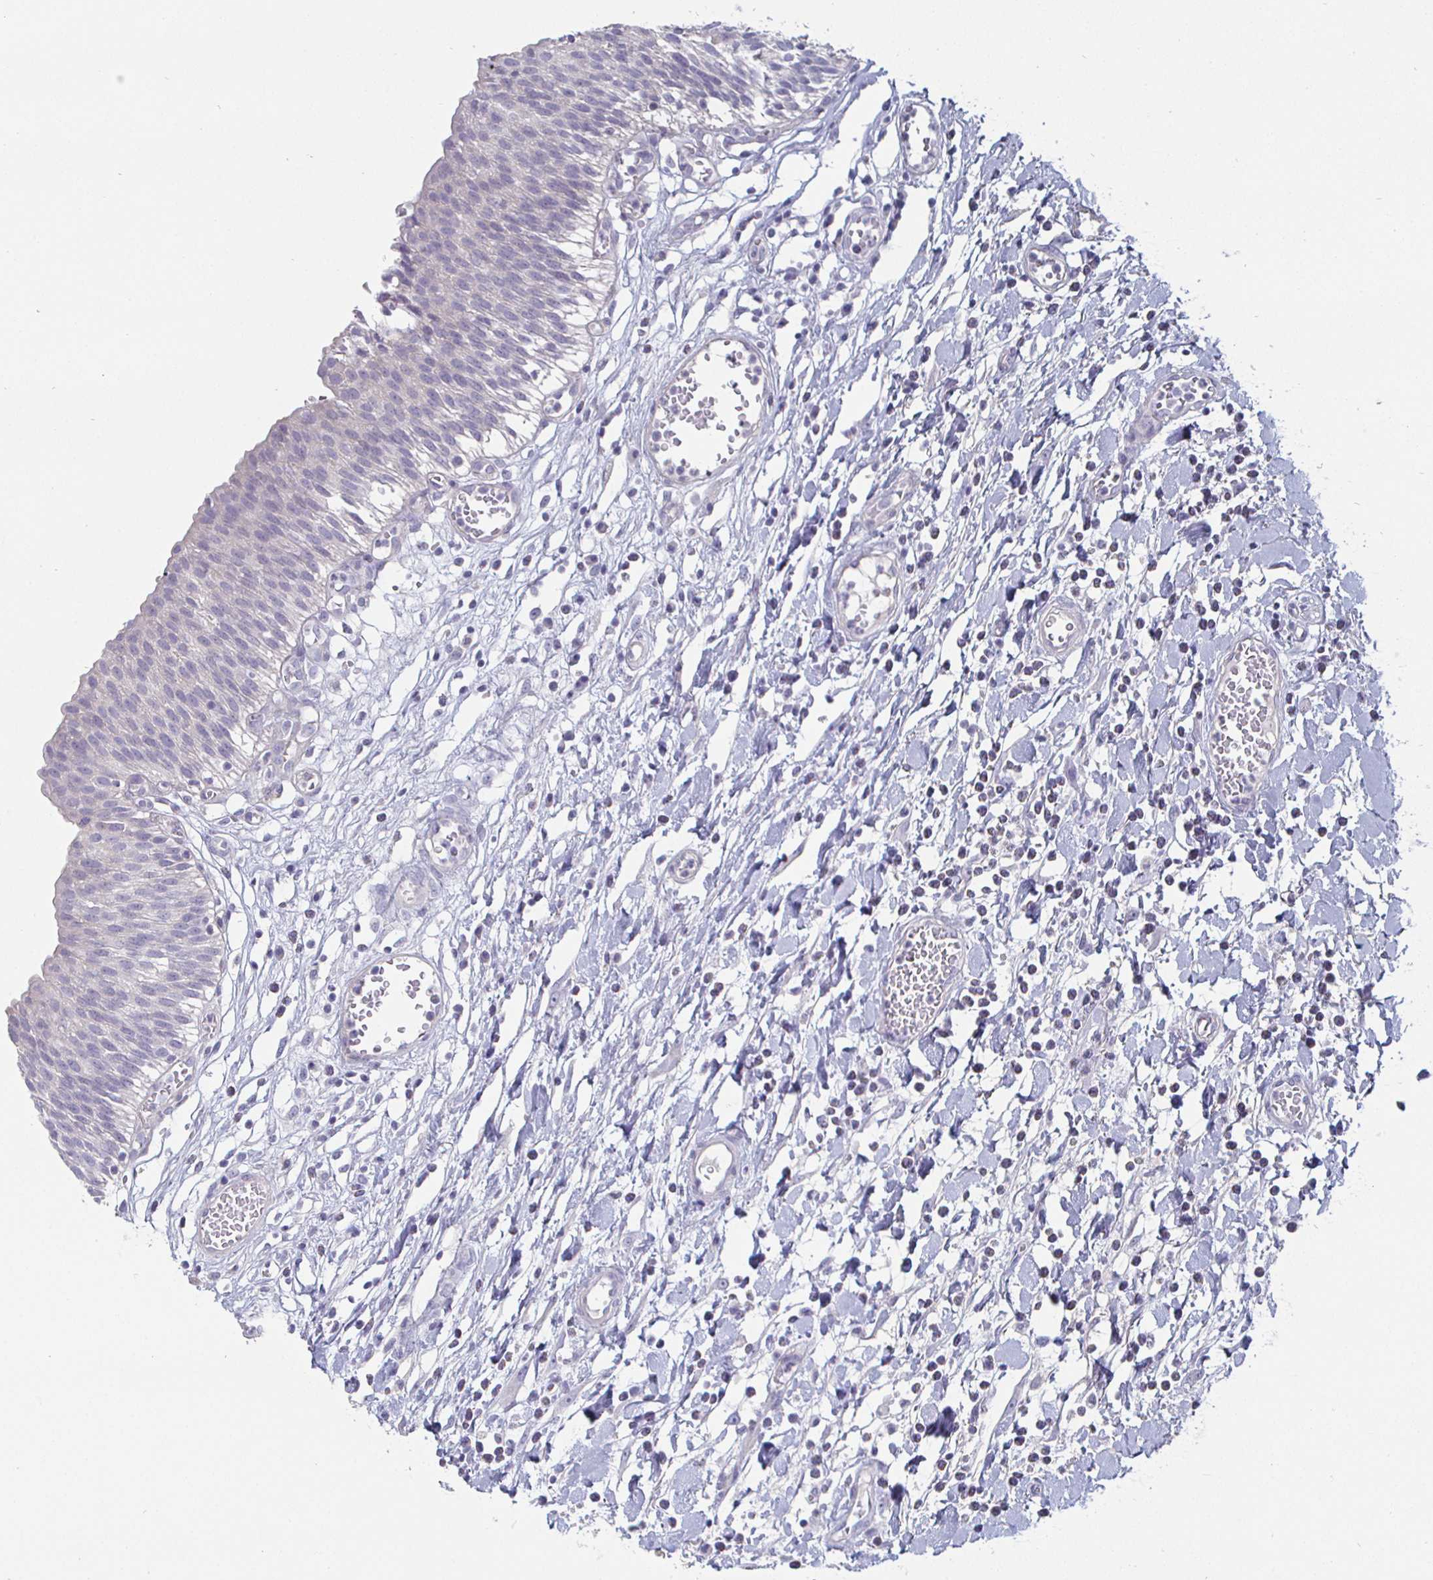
{"staining": {"intensity": "negative", "quantity": "none", "location": "none"}, "tissue": "urinary bladder", "cell_type": "Urothelial cells", "image_type": "normal", "snomed": [{"axis": "morphology", "description": "Normal tissue, NOS"}, {"axis": "topography", "description": "Urinary bladder"}], "caption": "A high-resolution photomicrograph shows immunohistochemistry (IHC) staining of normal urinary bladder, which shows no significant expression in urothelial cells.", "gene": "ENPP1", "patient": {"sex": "male", "age": 64}}